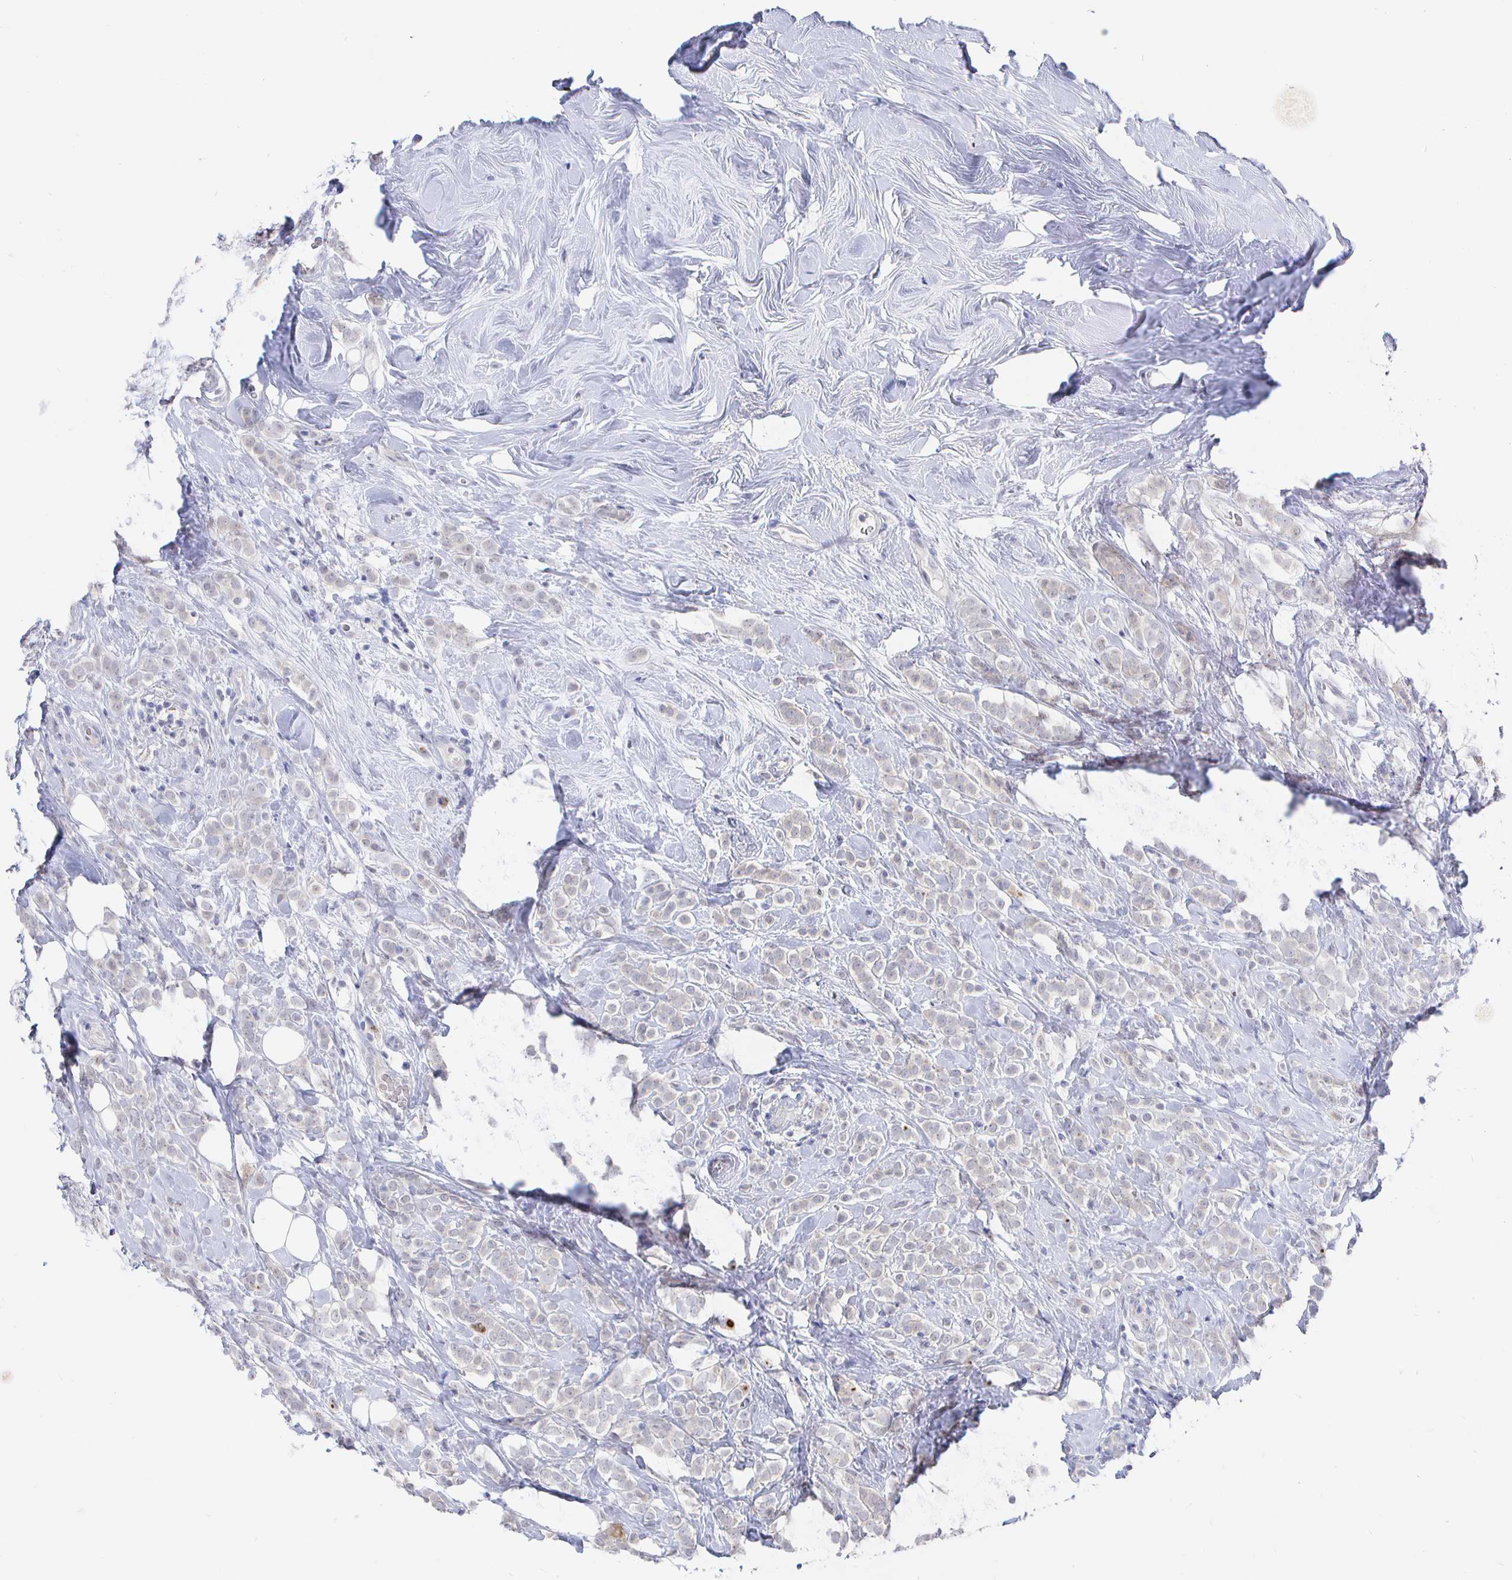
{"staining": {"intensity": "negative", "quantity": "none", "location": "none"}, "tissue": "breast cancer", "cell_type": "Tumor cells", "image_type": "cancer", "snomed": [{"axis": "morphology", "description": "Lobular carcinoma"}, {"axis": "topography", "description": "Breast"}], "caption": "Protein analysis of lobular carcinoma (breast) reveals no significant positivity in tumor cells.", "gene": "LRRC23", "patient": {"sex": "female", "age": 49}}